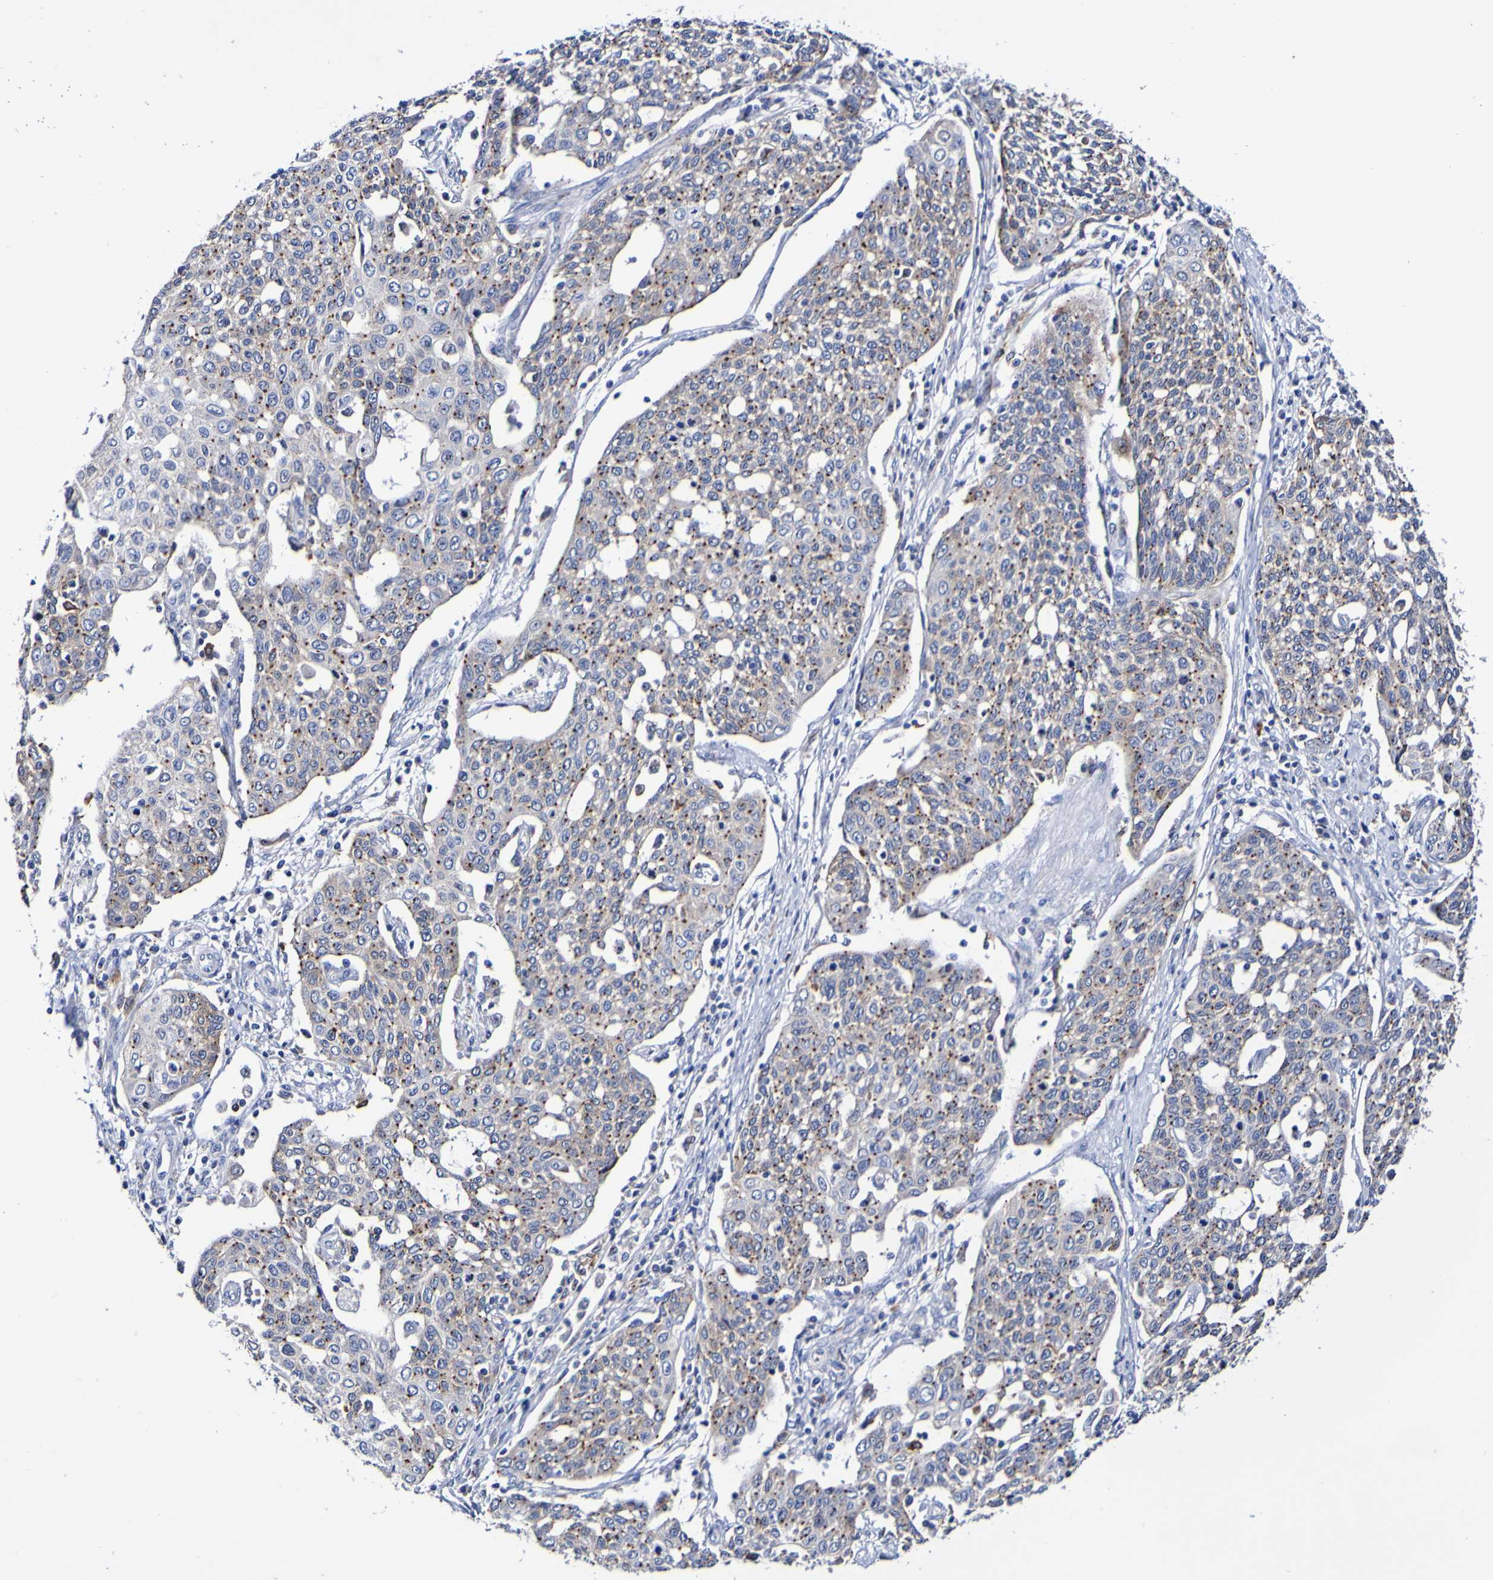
{"staining": {"intensity": "moderate", "quantity": ">75%", "location": "cytoplasmic/membranous"}, "tissue": "cervical cancer", "cell_type": "Tumor cells", "image_type": "cancer", "snomed": [{"axis": "morphology", "description": "Squamous cell carcinoma, NOS"}, {"axis": "topography", "description": "Cervix"}], "caption": "Squamous cell carcinoma (cervical) stained with immunohistochemistry shows moderate cytoplasmic/membranous staining in approximately >75% of tumor cells.", "gene": "SEZ6", "patient": {"sex": "female", "age": 34}}